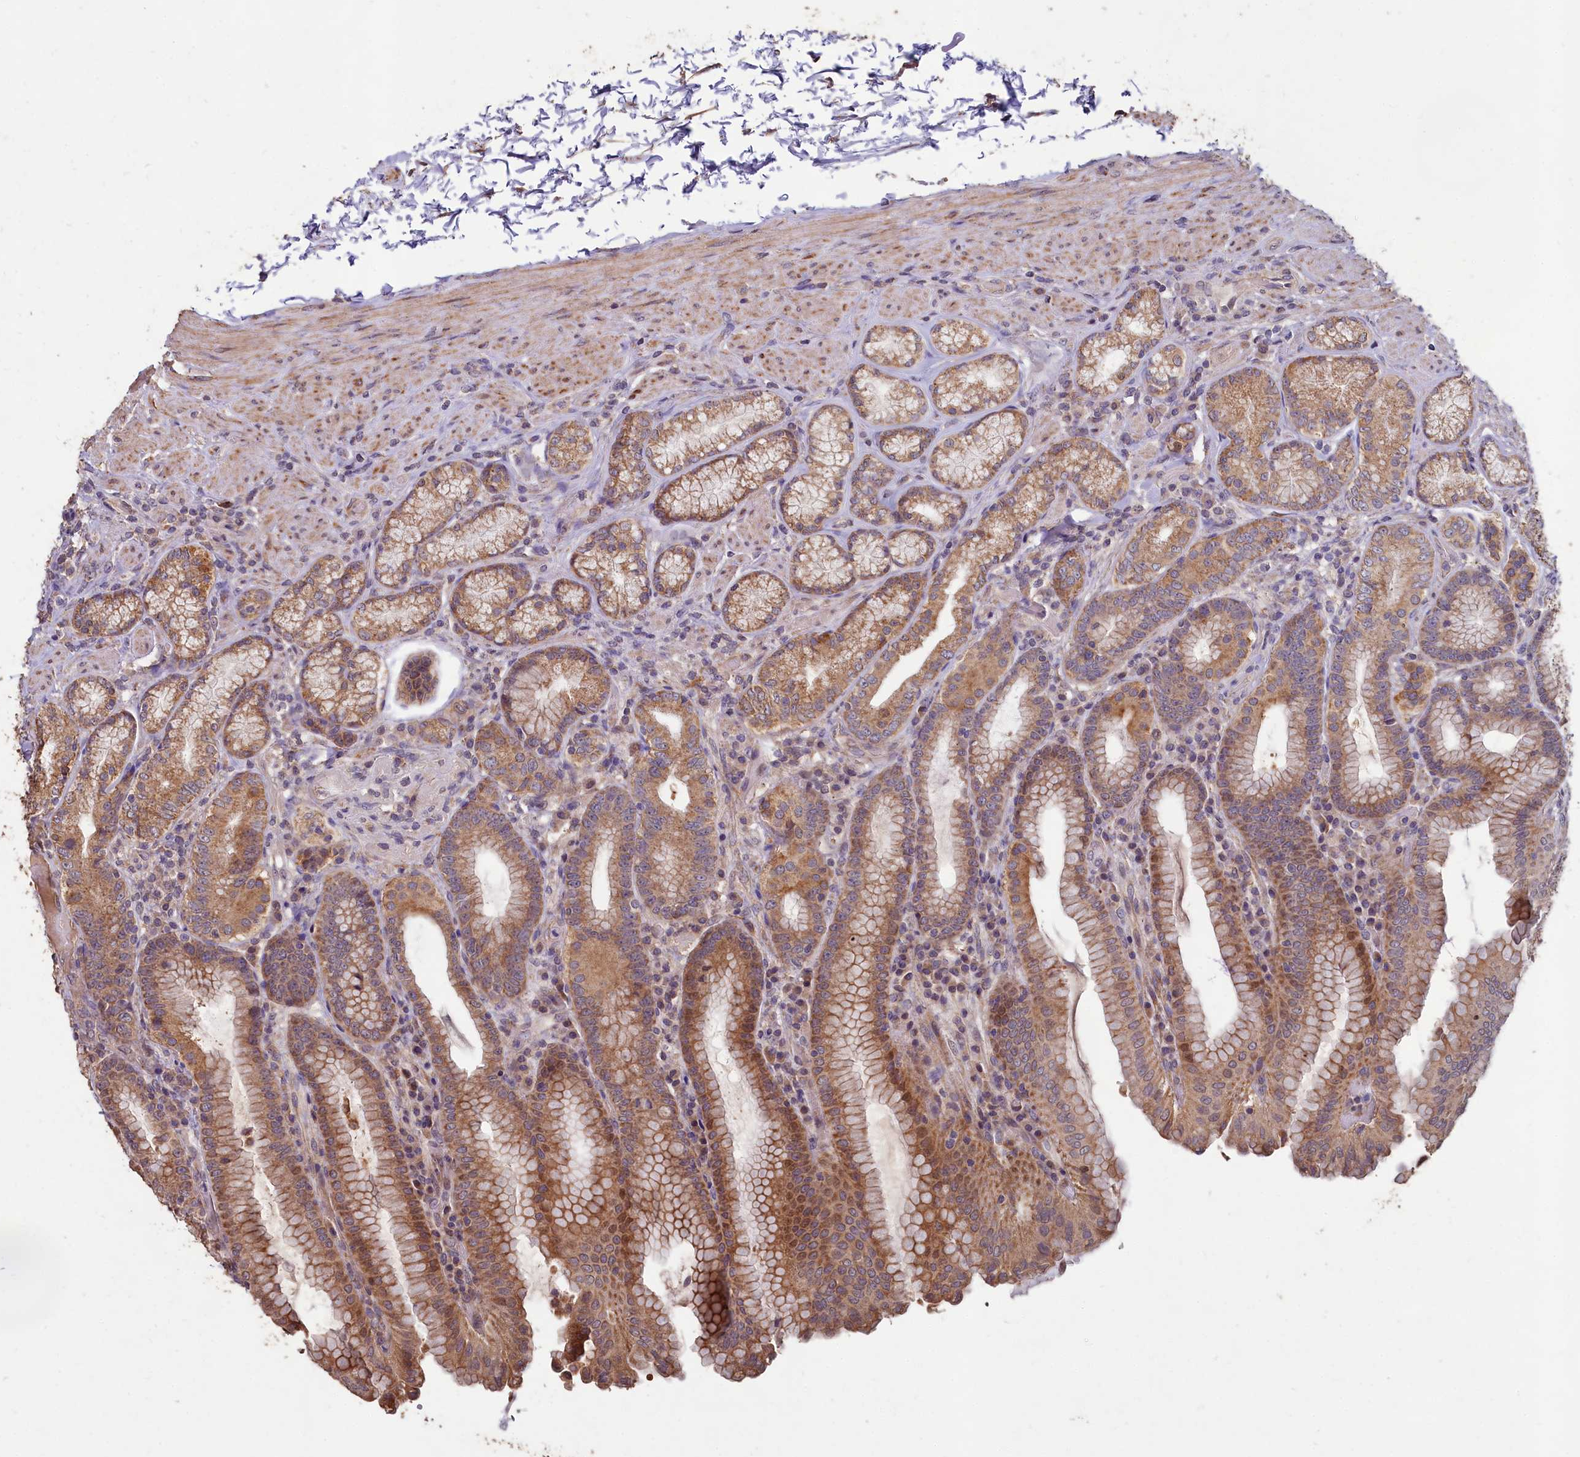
{"staining": {"intensity": "moderate", "quantity": ">75%", "location": "cytoplasmic/membranous"}, "tissue": "stomach", "cell_type": "Glandular cells", "image_type": "normal", "snomed": [{"axis": "morphology", "description": "Normal tissue, NOS"}, {"axis": "topography", "description": "Stomach, upper"}, {"axis": "topography", "description": "Stomach, lower"}], "caption": "Protein staining reveals moderate cytoplasmic/membranous staining in about >75% of glandular cells in benign stomach.", "gene": "FUNDC1", "patient": {"sex": "female", "age": 76}}